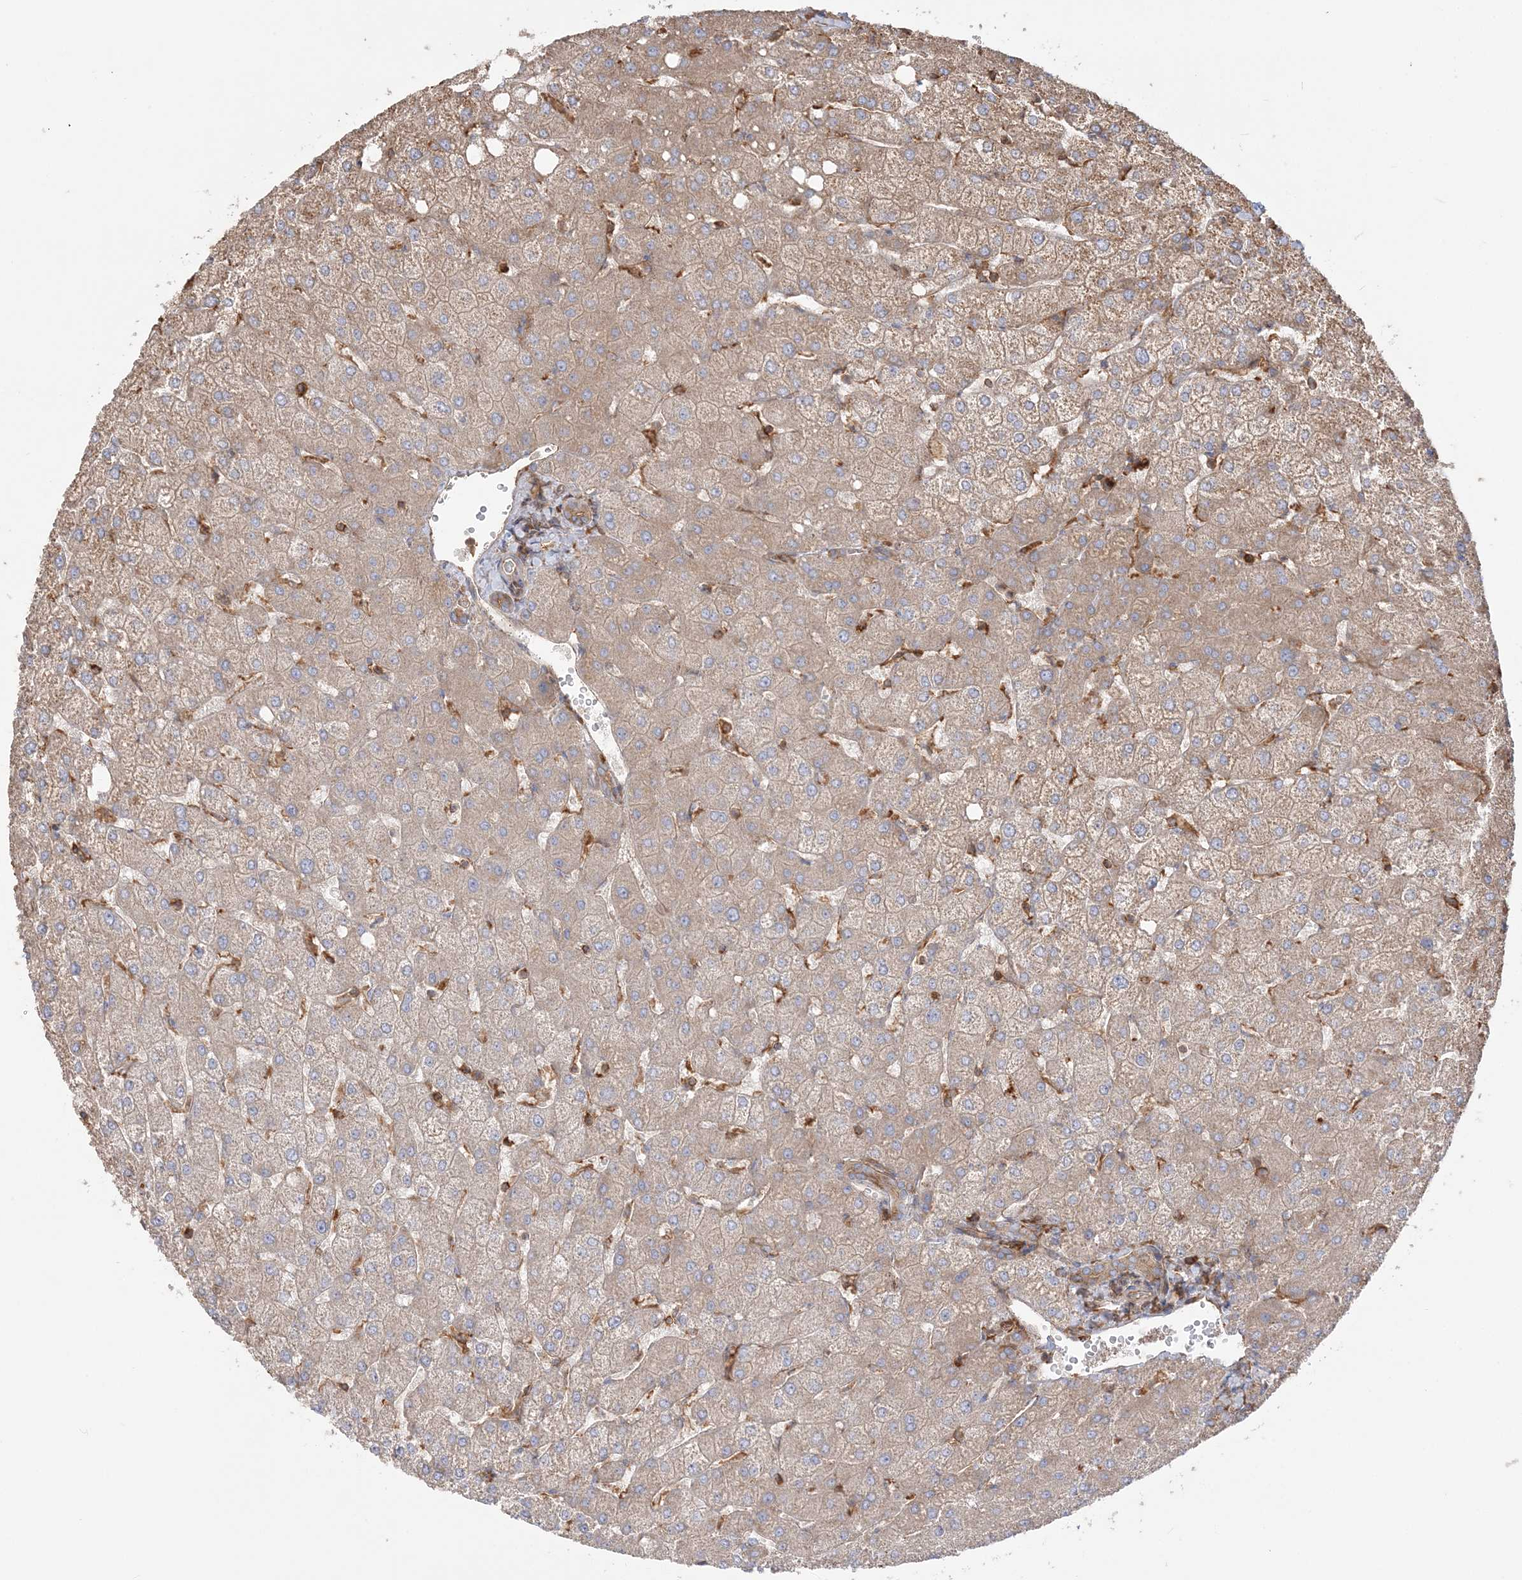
{"staining": {"intensity": "weak", "quantity": ">75%", "location": "cytoplasmic/membranous"}, "tissue": "liver", "cell_type": "Cholangiocytes", "image_type": "normal", "snomed": [{"axis": "morphology", "description": "Normal tissue, NOS"}, {"axis": "topography", "description": "Liver"}], "caption": "Protein staining of unremarkable liver reveals weak cytoplasmic/membranous expression in approximately >75% of cholangiocytes. (Brightfield microscopy of DAB IHC at high magnification).", "gene": "TBC1D5", "patient": {"sex": "female", "age": 54}}